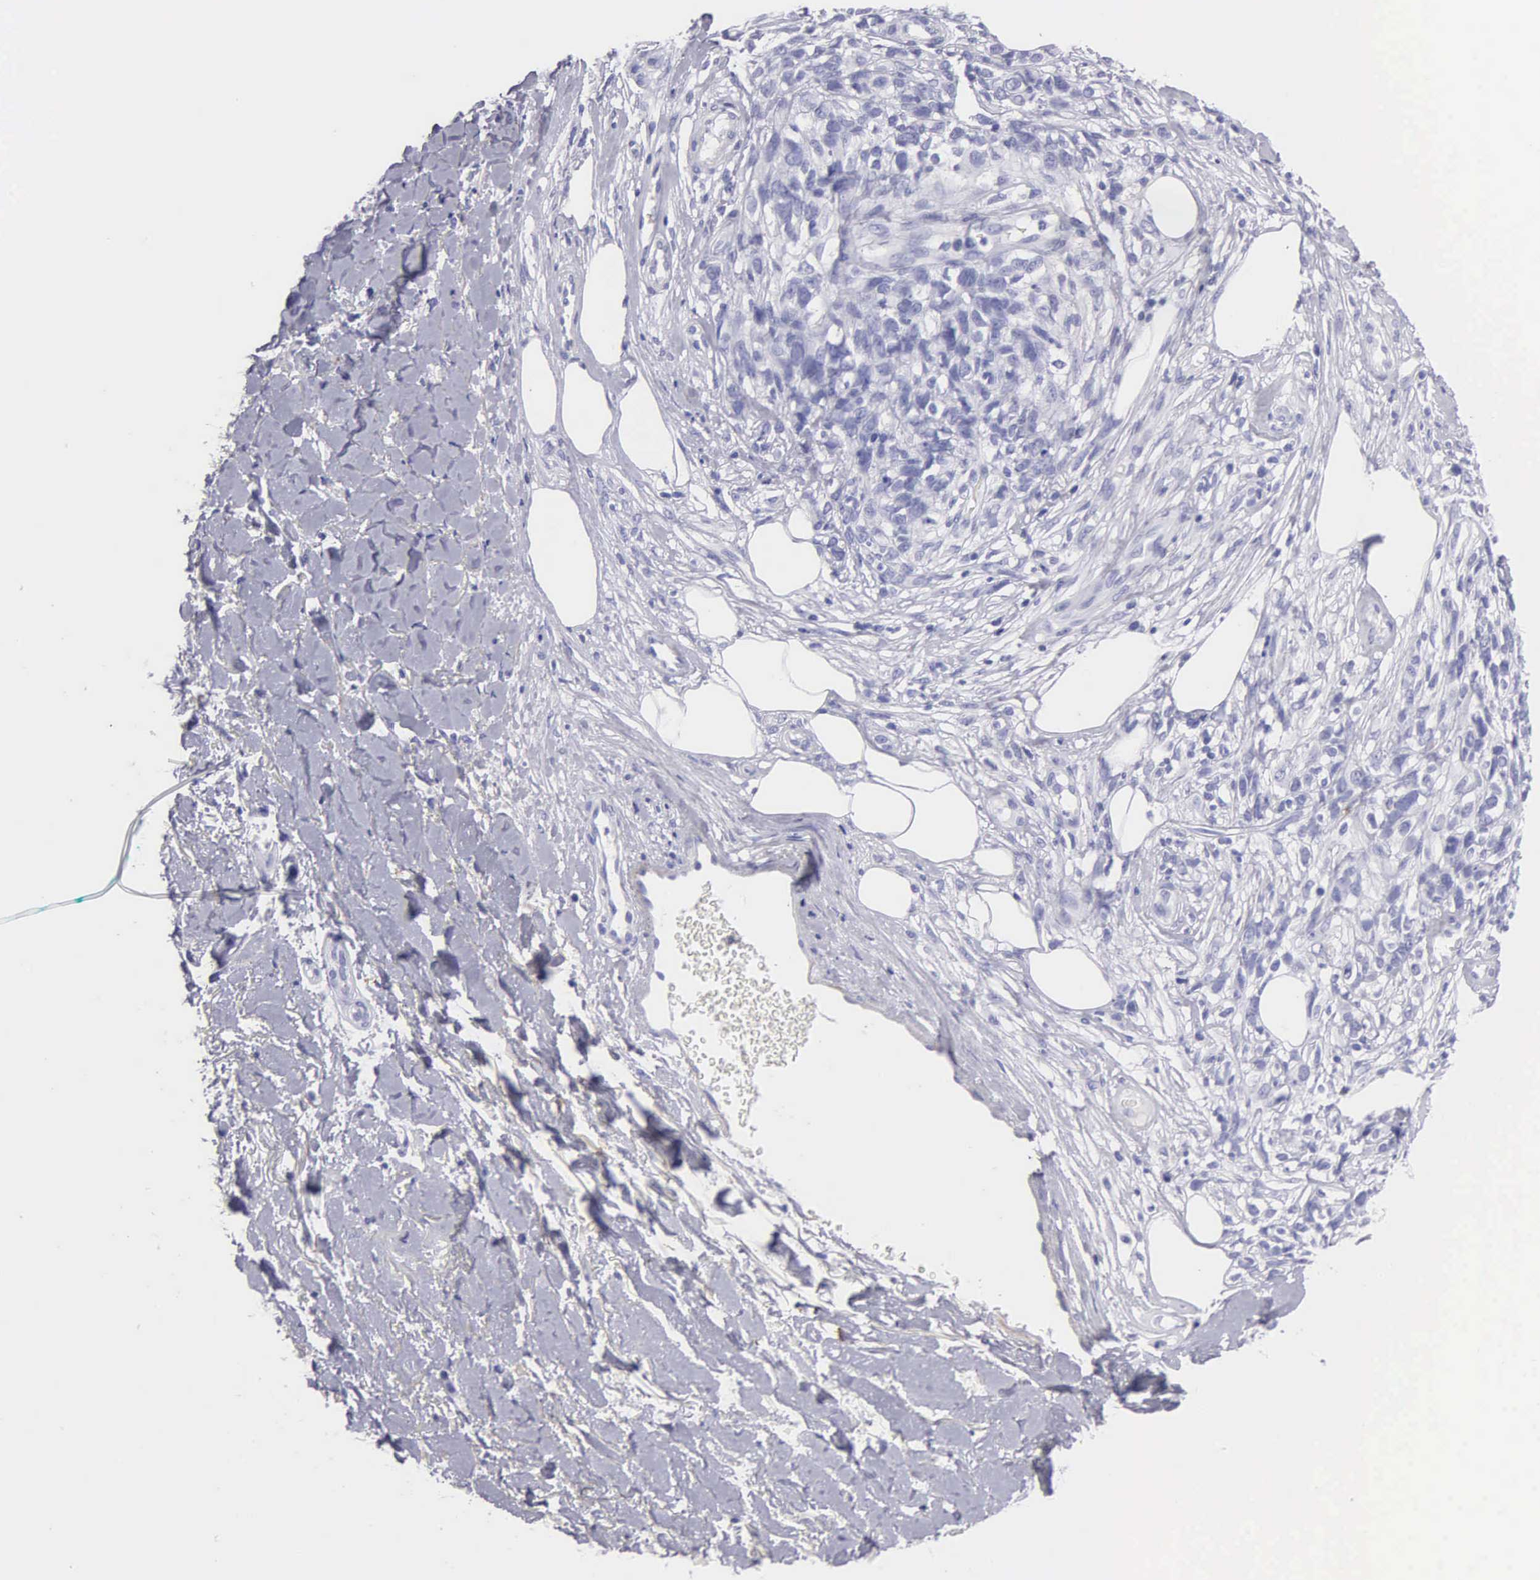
{"staining": {"intensity": "negative", "quantity": "none", "location": "none"}, "tissue": "melanoma", "cell_type": "Tumor cells", "image_type": "cancer", "snomed": [{"axis": "morphology", "description": "Malignant melanoma, NOS"}, {"axis": "topography", "description": "Skin"}], "caption": "This is an immunohistochemistry image of human malignant melanoma. There is no expression in tumor cells.", "gene": "FBLN5", "patient": {"sex": "female", "age": 85}}